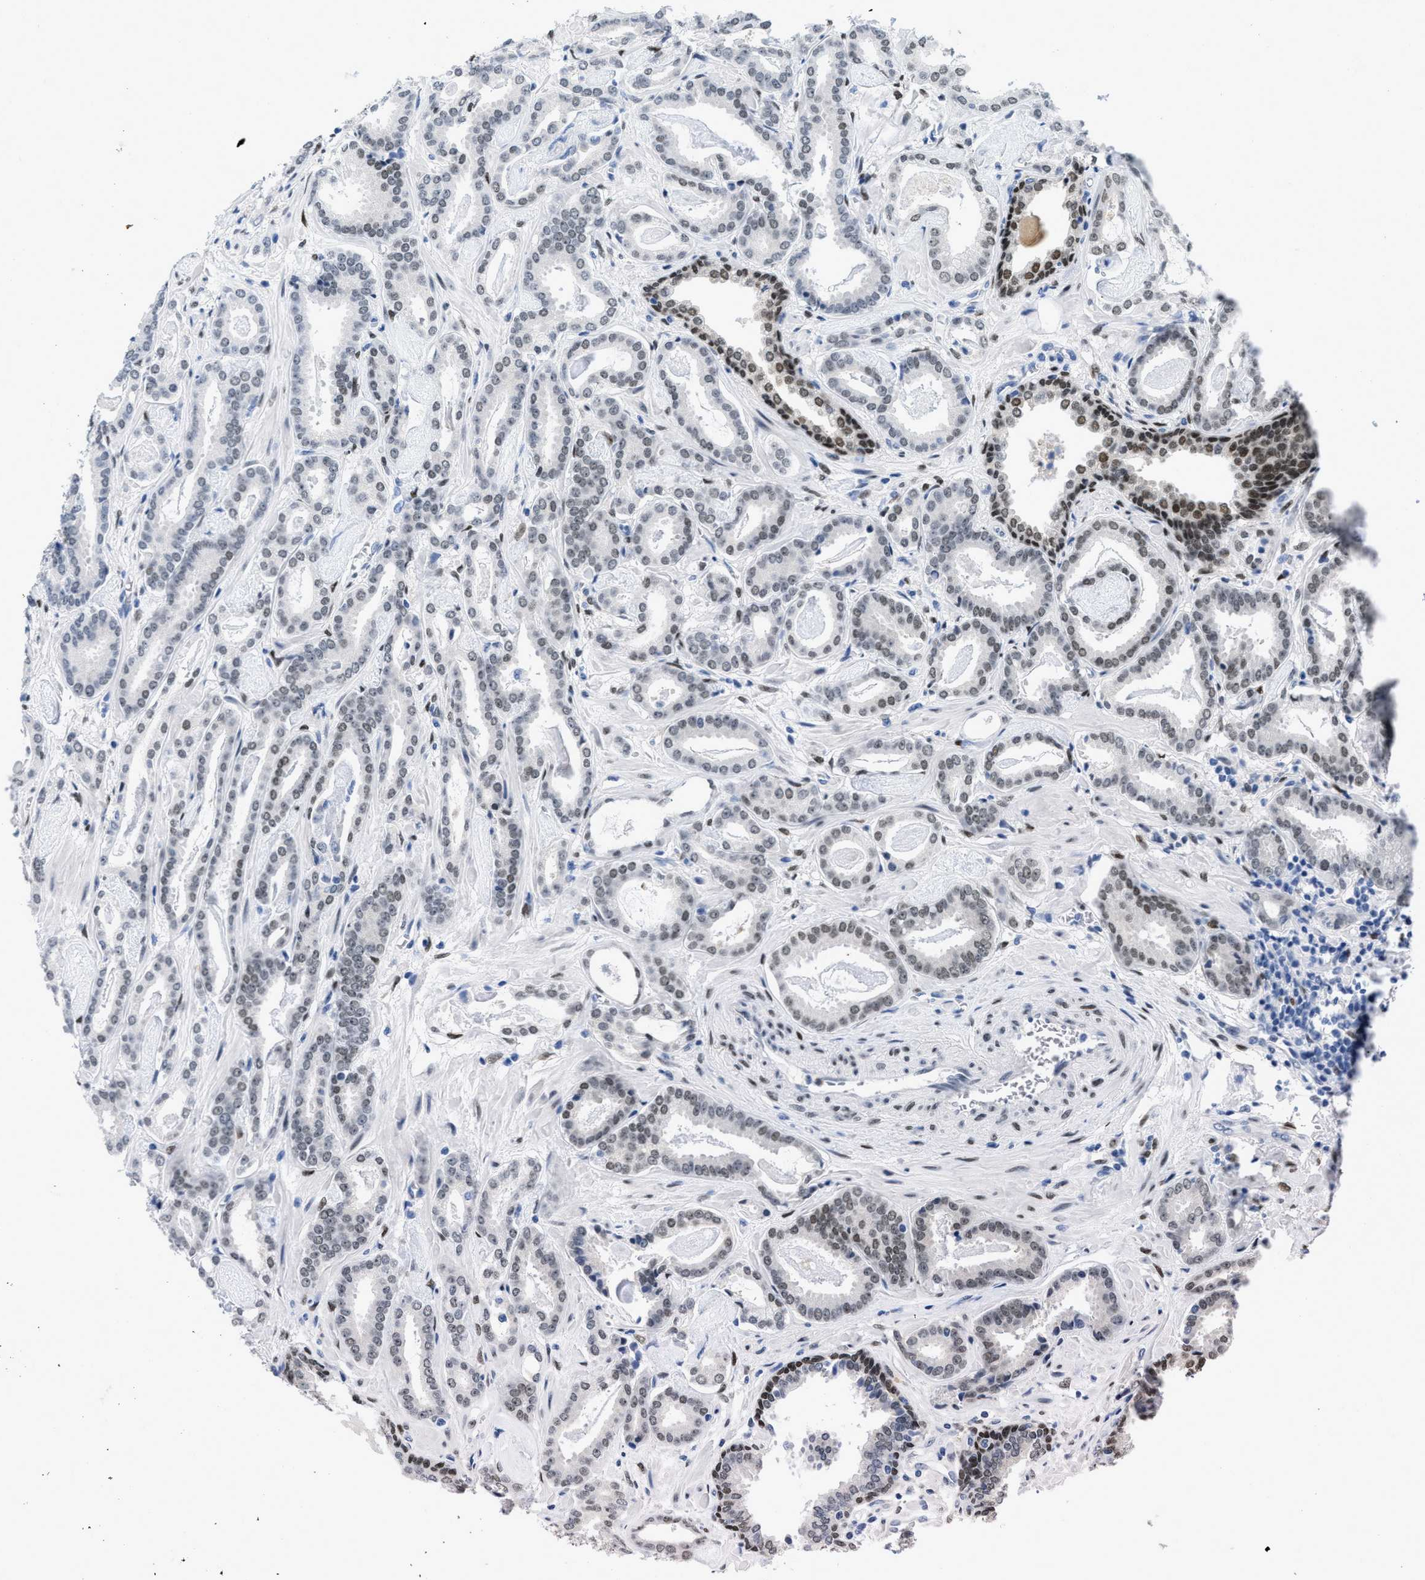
{"staining": {"intensity": "moderate", "quantity": "25%-75%", "location": "nuclear"}, "tissue": "prostate cancer", "cell_type": "Tumor cells", "image_type": "cancer", "snomed": [{"axis": "morphology", "description": "Adenocarcinoma, Low grade"}, {"axis": "topography", "description": "Prostate"}], "caption": "Prostate cancer was stained to show a protein in brown. There is medium levels of moderate nuclear positivity in approximately 25%-75% of tumor cells.", "gene": "NFIX", "patient": {"sex": "male", "age": 53}}